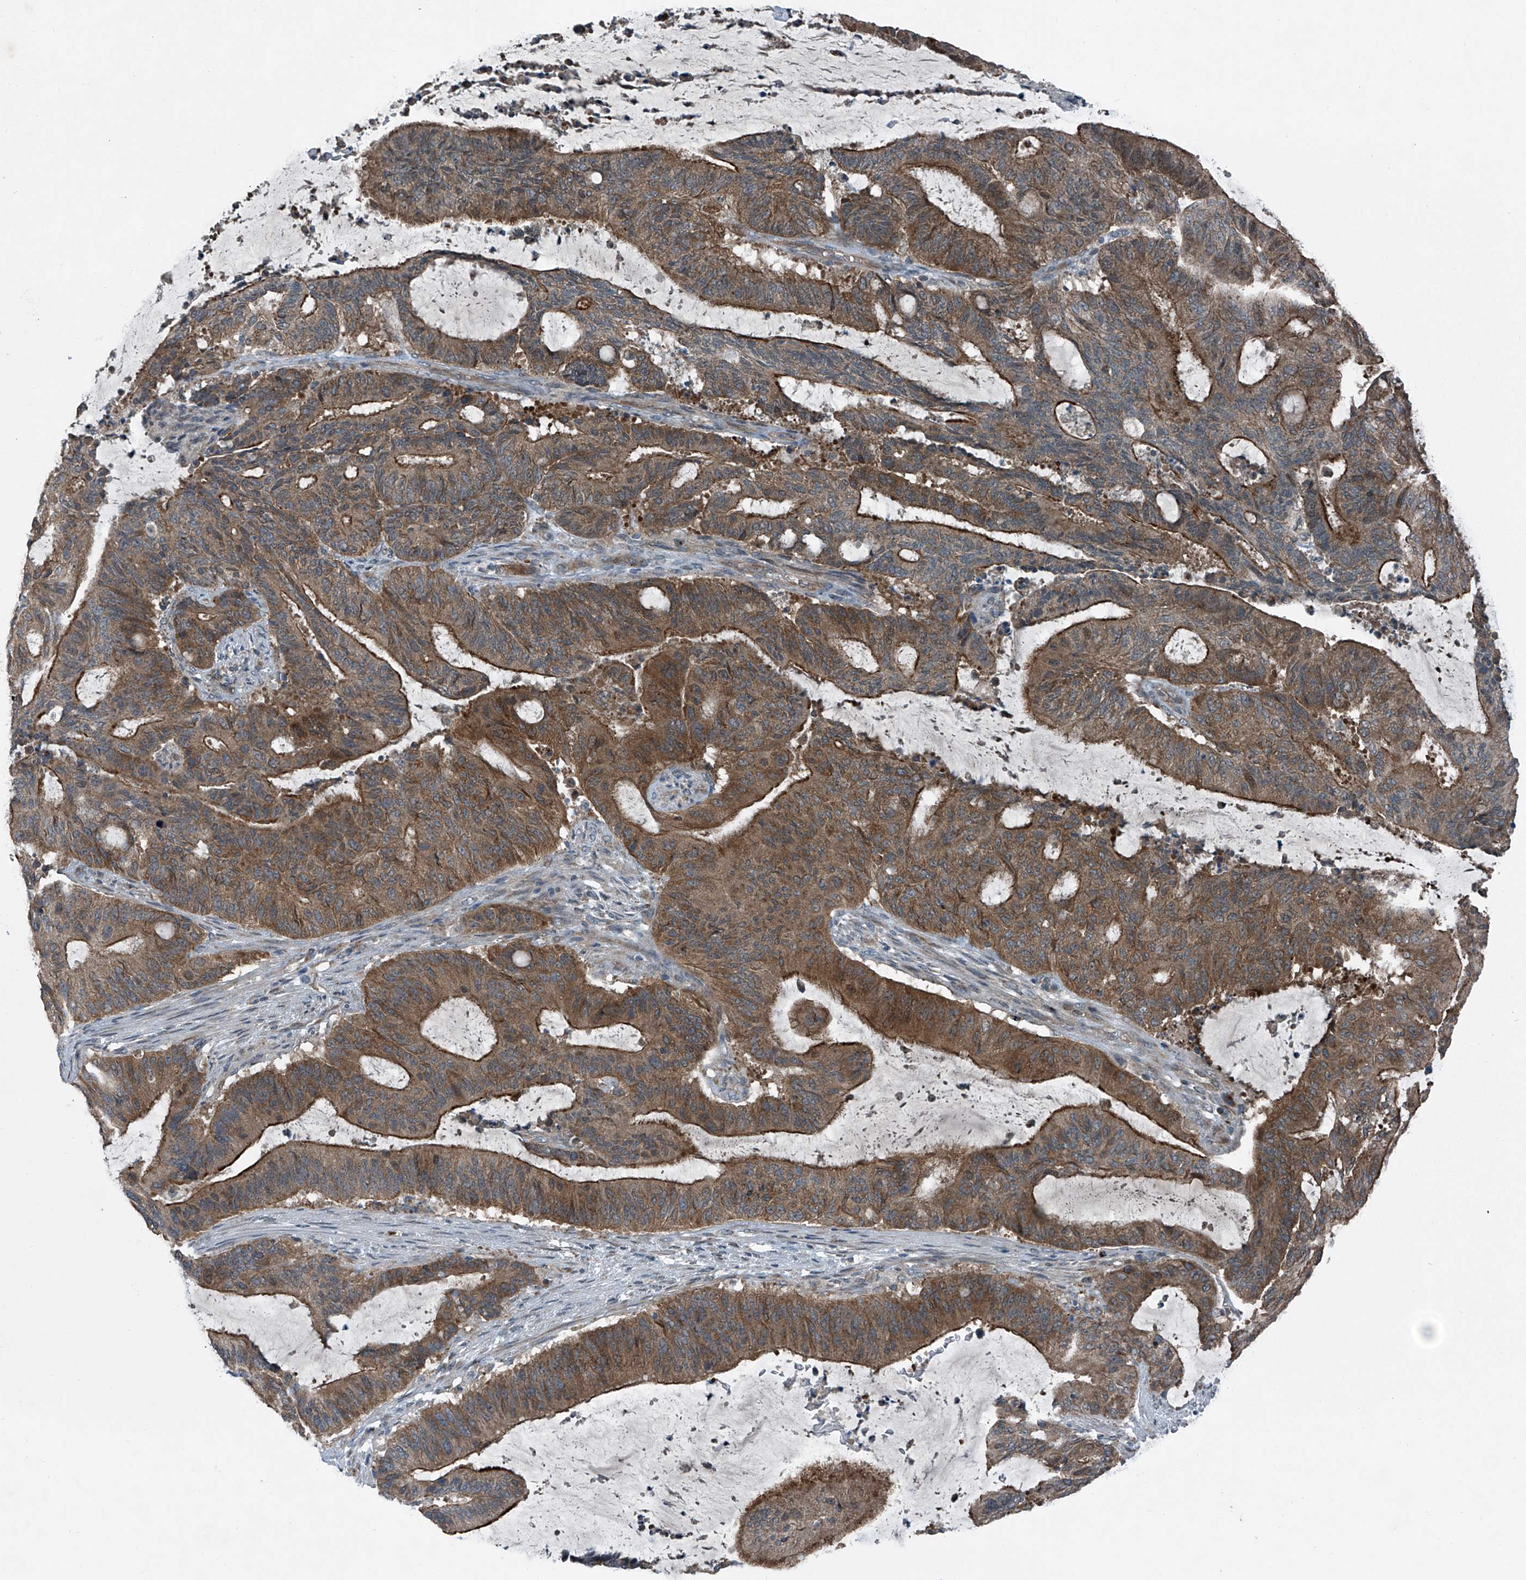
{"staining": {"intensity": "moderate", "quantity": ">75%", "location": "cytoplasmic/membranous"}, "tissue": "liver cancer", "cell_type": "Tumor cells", "image_type": "cancer", "snomed": [{"axis": "morphology", "description": "Normal tissue, NOS"}, {"axis": "morphology", "description": "Cholangiocarcinoma"}, {"axis": "topography", "description": "Liver"}, {"axis": "topography", "description": "Peripheral nerve tissue"}], "caption": "This histopathology image displays immunohistochemistry (IHC) staining of human cholangiocarcinoma (liver), with medium moderate cytoplasmic/membranous staining in approximately >75% of tumor cells.", "gene": "SENP2", "patient": {"sex": "female", "age": 73}}